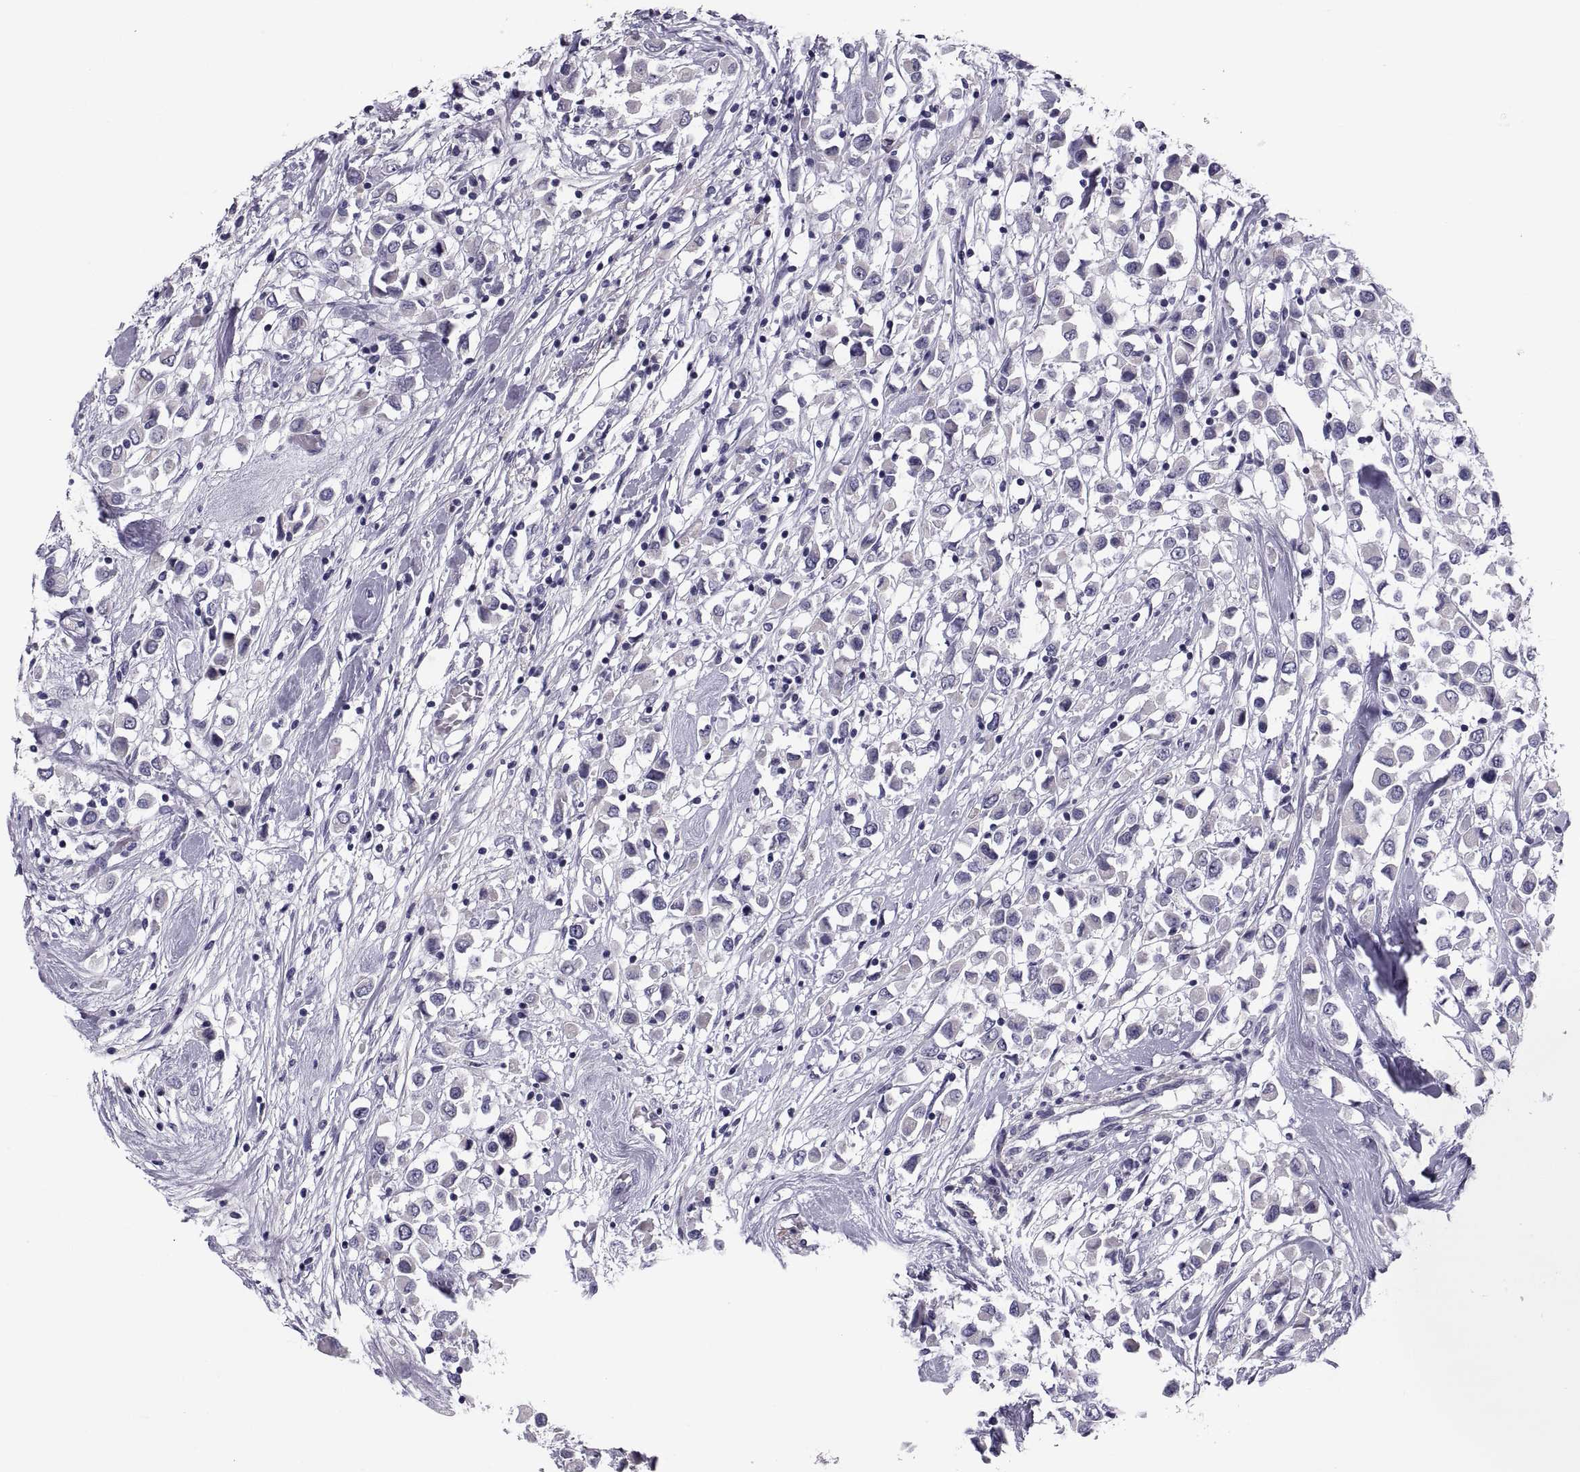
{"staining": {"intensity": "negative", "quantity": "none", "location": "none"}, "tissue": "breast cancer", "cell_type": "Tumor cells", "image_type": "cancer", "snomed": [{"axis": "morphology", "description": "Duct carcinoma"}, {"axis": "topography", "description": "Breast"}], "caption": "The immunohistochemistry (IHC) histopathology image has no significant staining in tumor cells of breast cancer tissue.", "gene": "PDZRN4", "patient": {"sex": "female", "age": 61}}